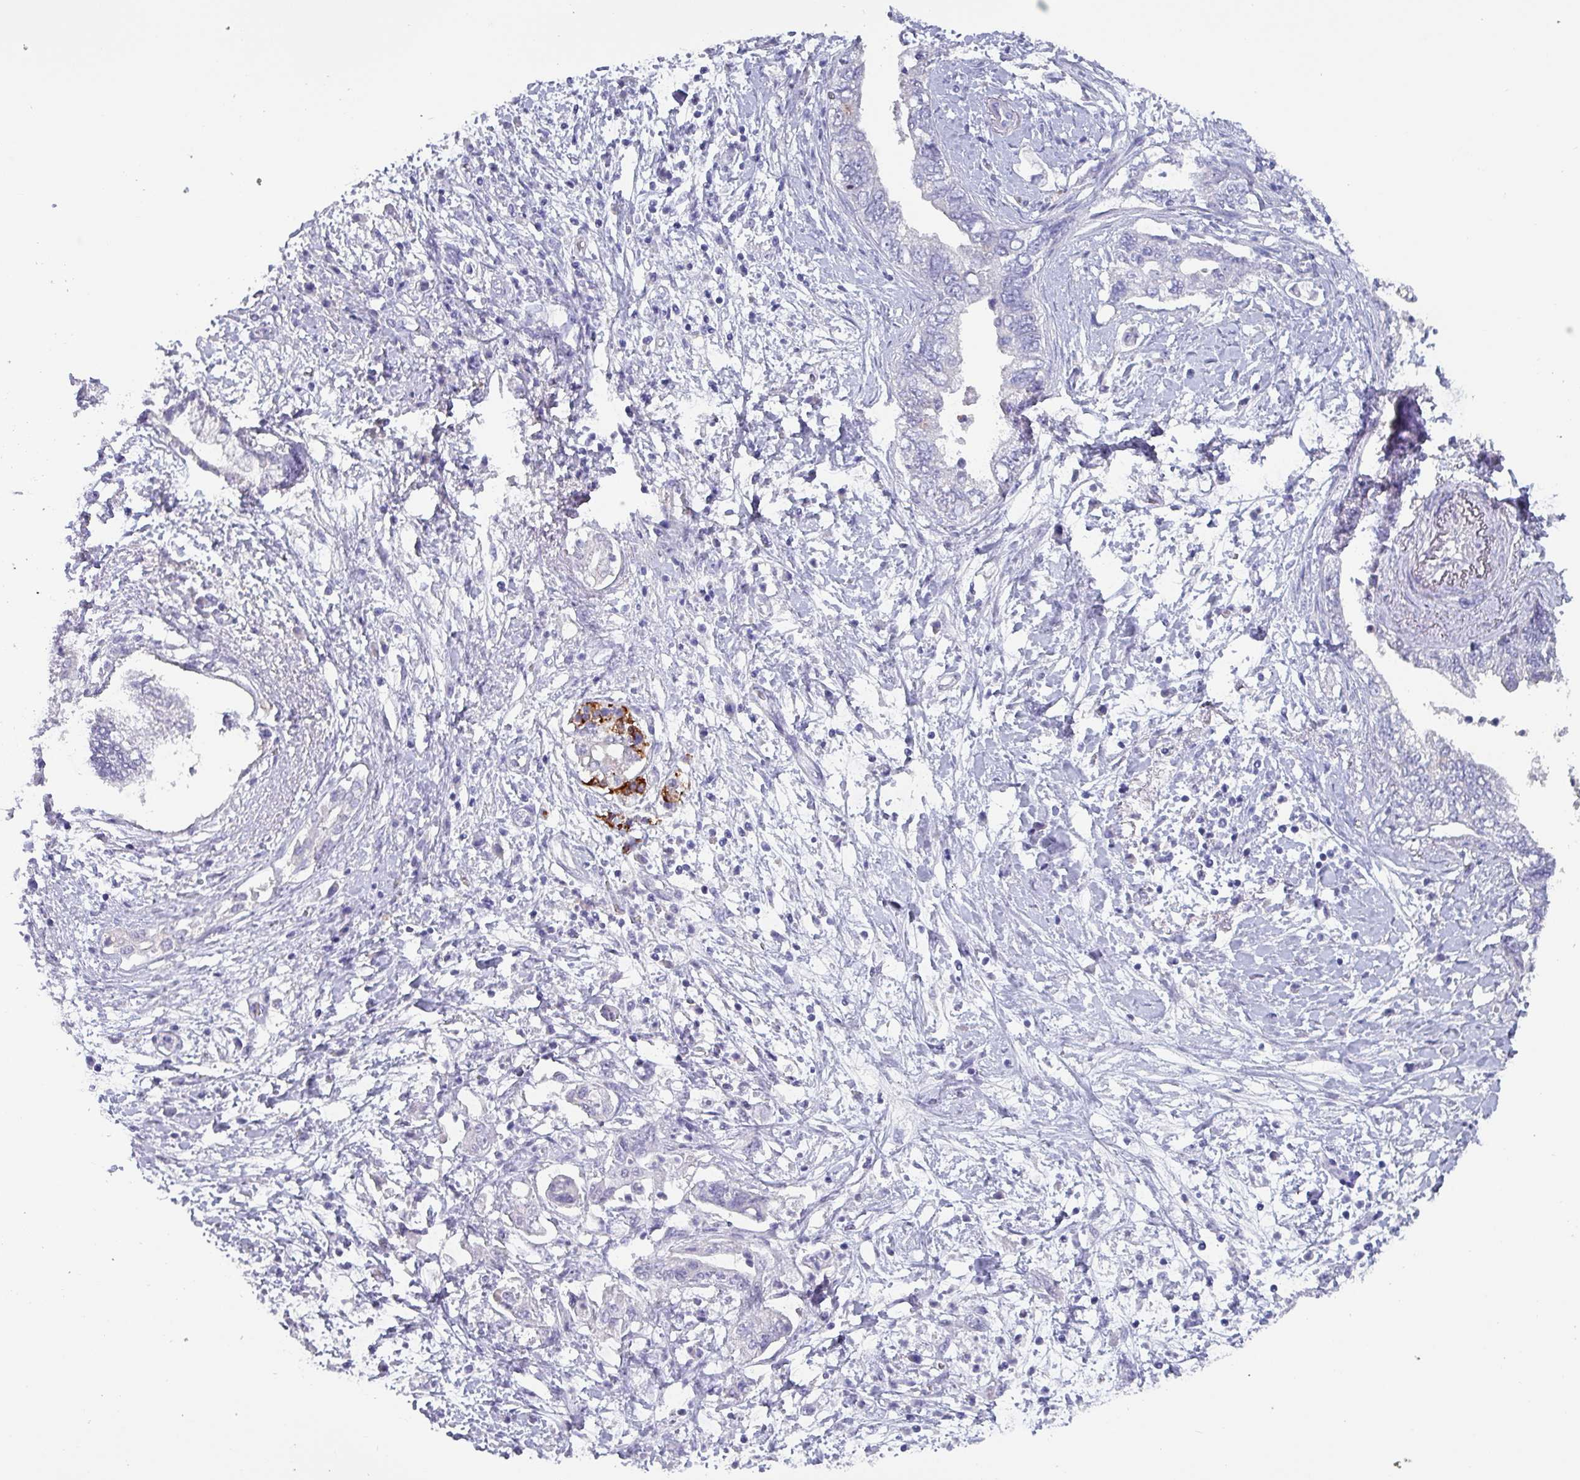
{"staining": {"intensity": "negative", "quantity": "none", "location": "none"}, "tissue": "pancreatic cancer", "cell_type": "Tumor cells", "image_type": "cancer", "snomed": [{"axis": "morphology", "description": "Adenocarcinoma, NOS"}, {"axis": "topography", "description": "Pancreas"}], "caption": "IHC image of pancreatic adenocarcinoma stained for a protein (brown), which demonstrates no staining in tumor cells.", "gene": "INS-IGF2", "patient": {"sex": "female", "age": 73}}